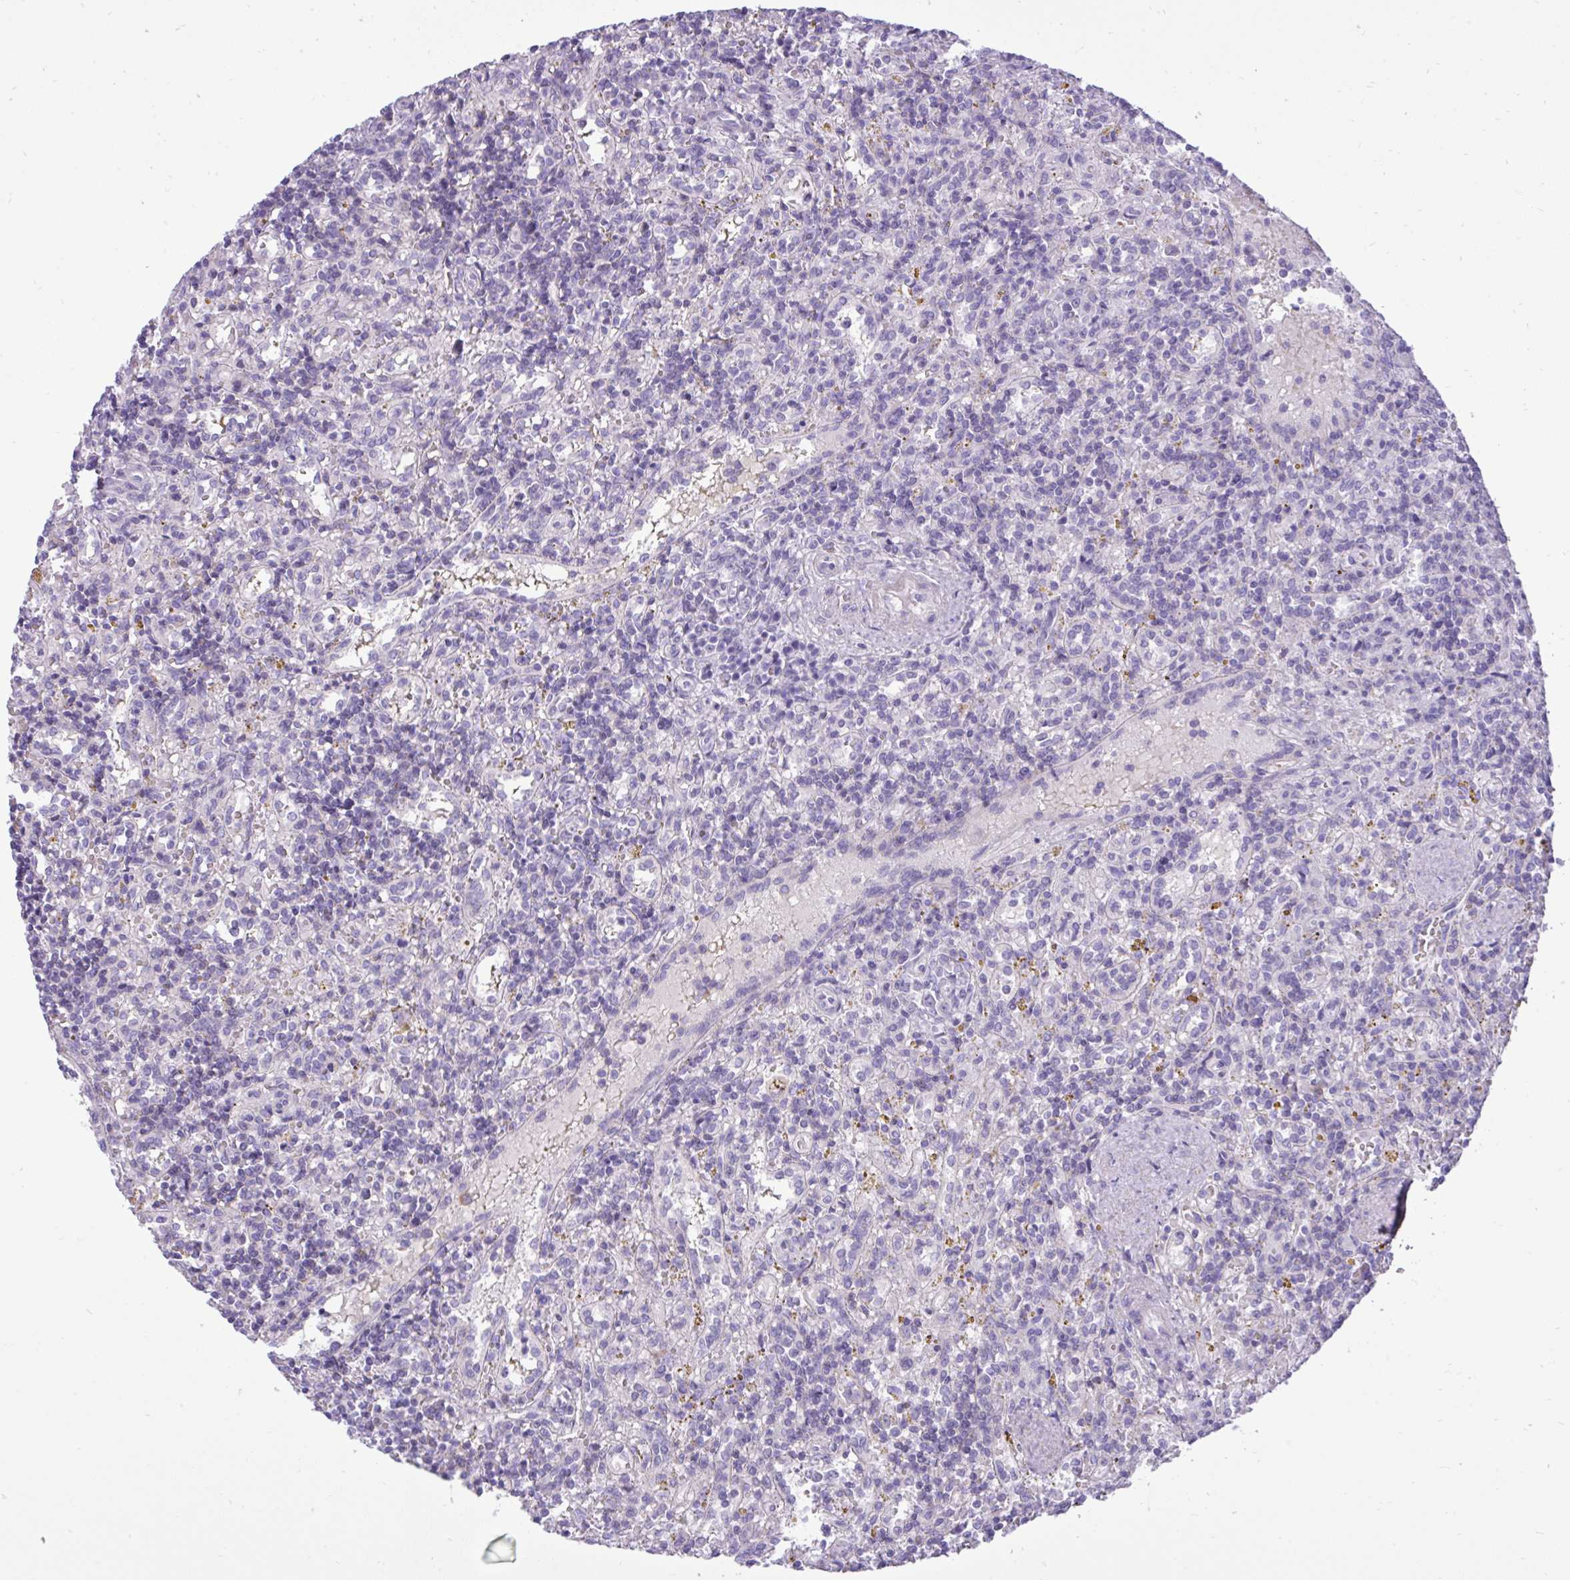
{"staining": {"intensity": "negative", "quantity": "none", "location": "none"}, "tissue": "lymphoma", "cell_type": "Tumor cells", "image_type": "cancer", "snomed": [{"axis": "morphology", "description": "Malignant lymphoma, non-Hodgkin's type, Low grade"}, {"axis": "topography", "description": "Spleen"}], "caption": "Tumor cells are negative for protein expression in human low-grade malignant lymphoma, non-Hodgkin's type.", "gene": "SPAG1", "patient": {"sex": "male", "age": 67}}